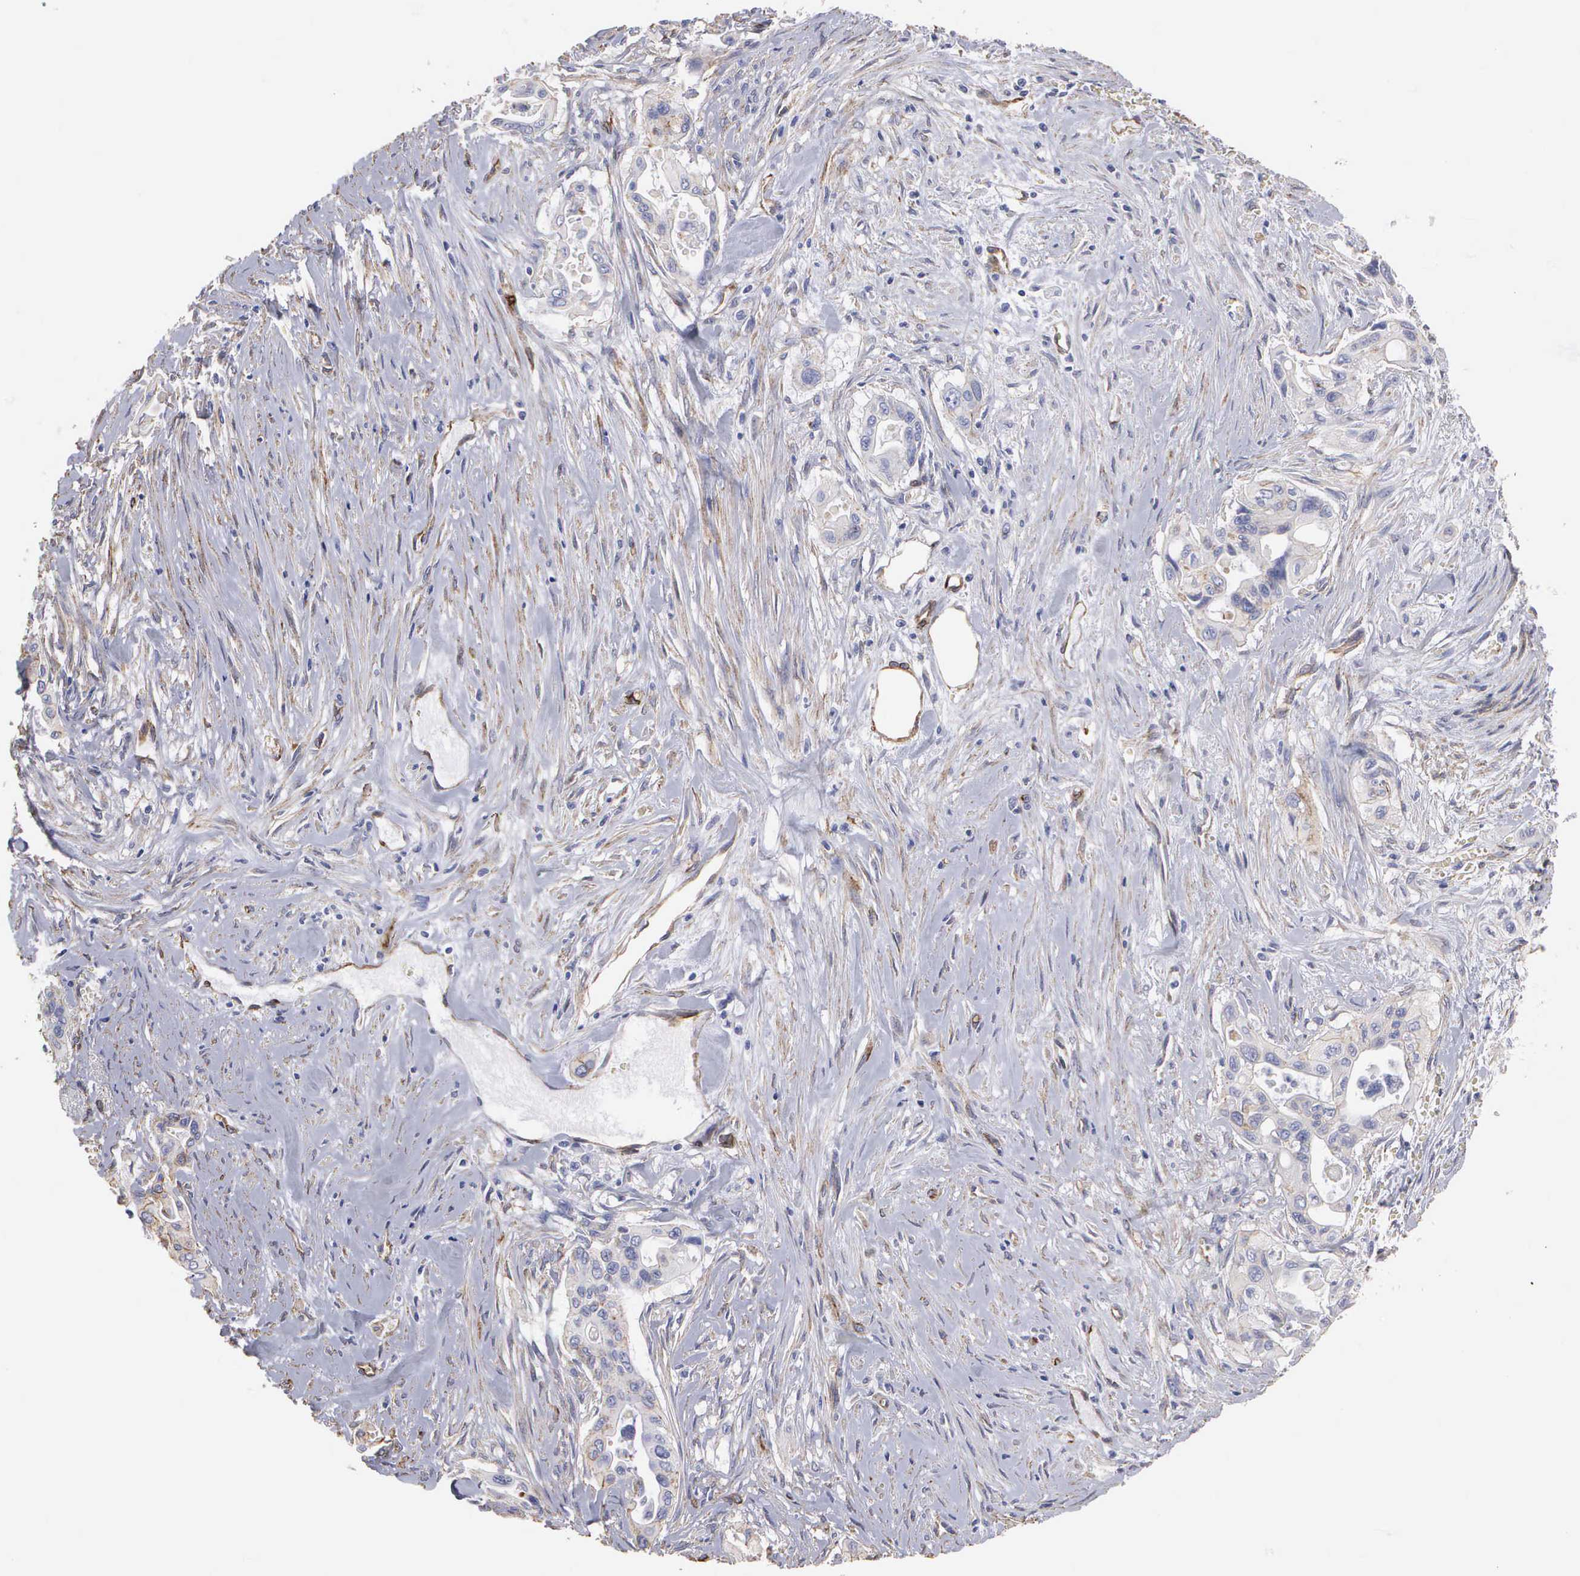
{"staining": {"intensity": "negative", "quantity": "none", "location": "none"}, "tissue": "pancreatic cancer", "cell_type": "Tumor cells", "image_type": "cancer", "snomed": [{"axis": "morphology", "description": "Adenocarcinoma, NOS"}, {"axis": "topography", "description": "Pancreas"}], "caption": "Photomicrograph shows no protein staining in tumor cells of pancreatic cancer (adenocarcinoma) tissue.", "gene": "MAGEB10", "patient": {"sex": "male", "age": 77}}